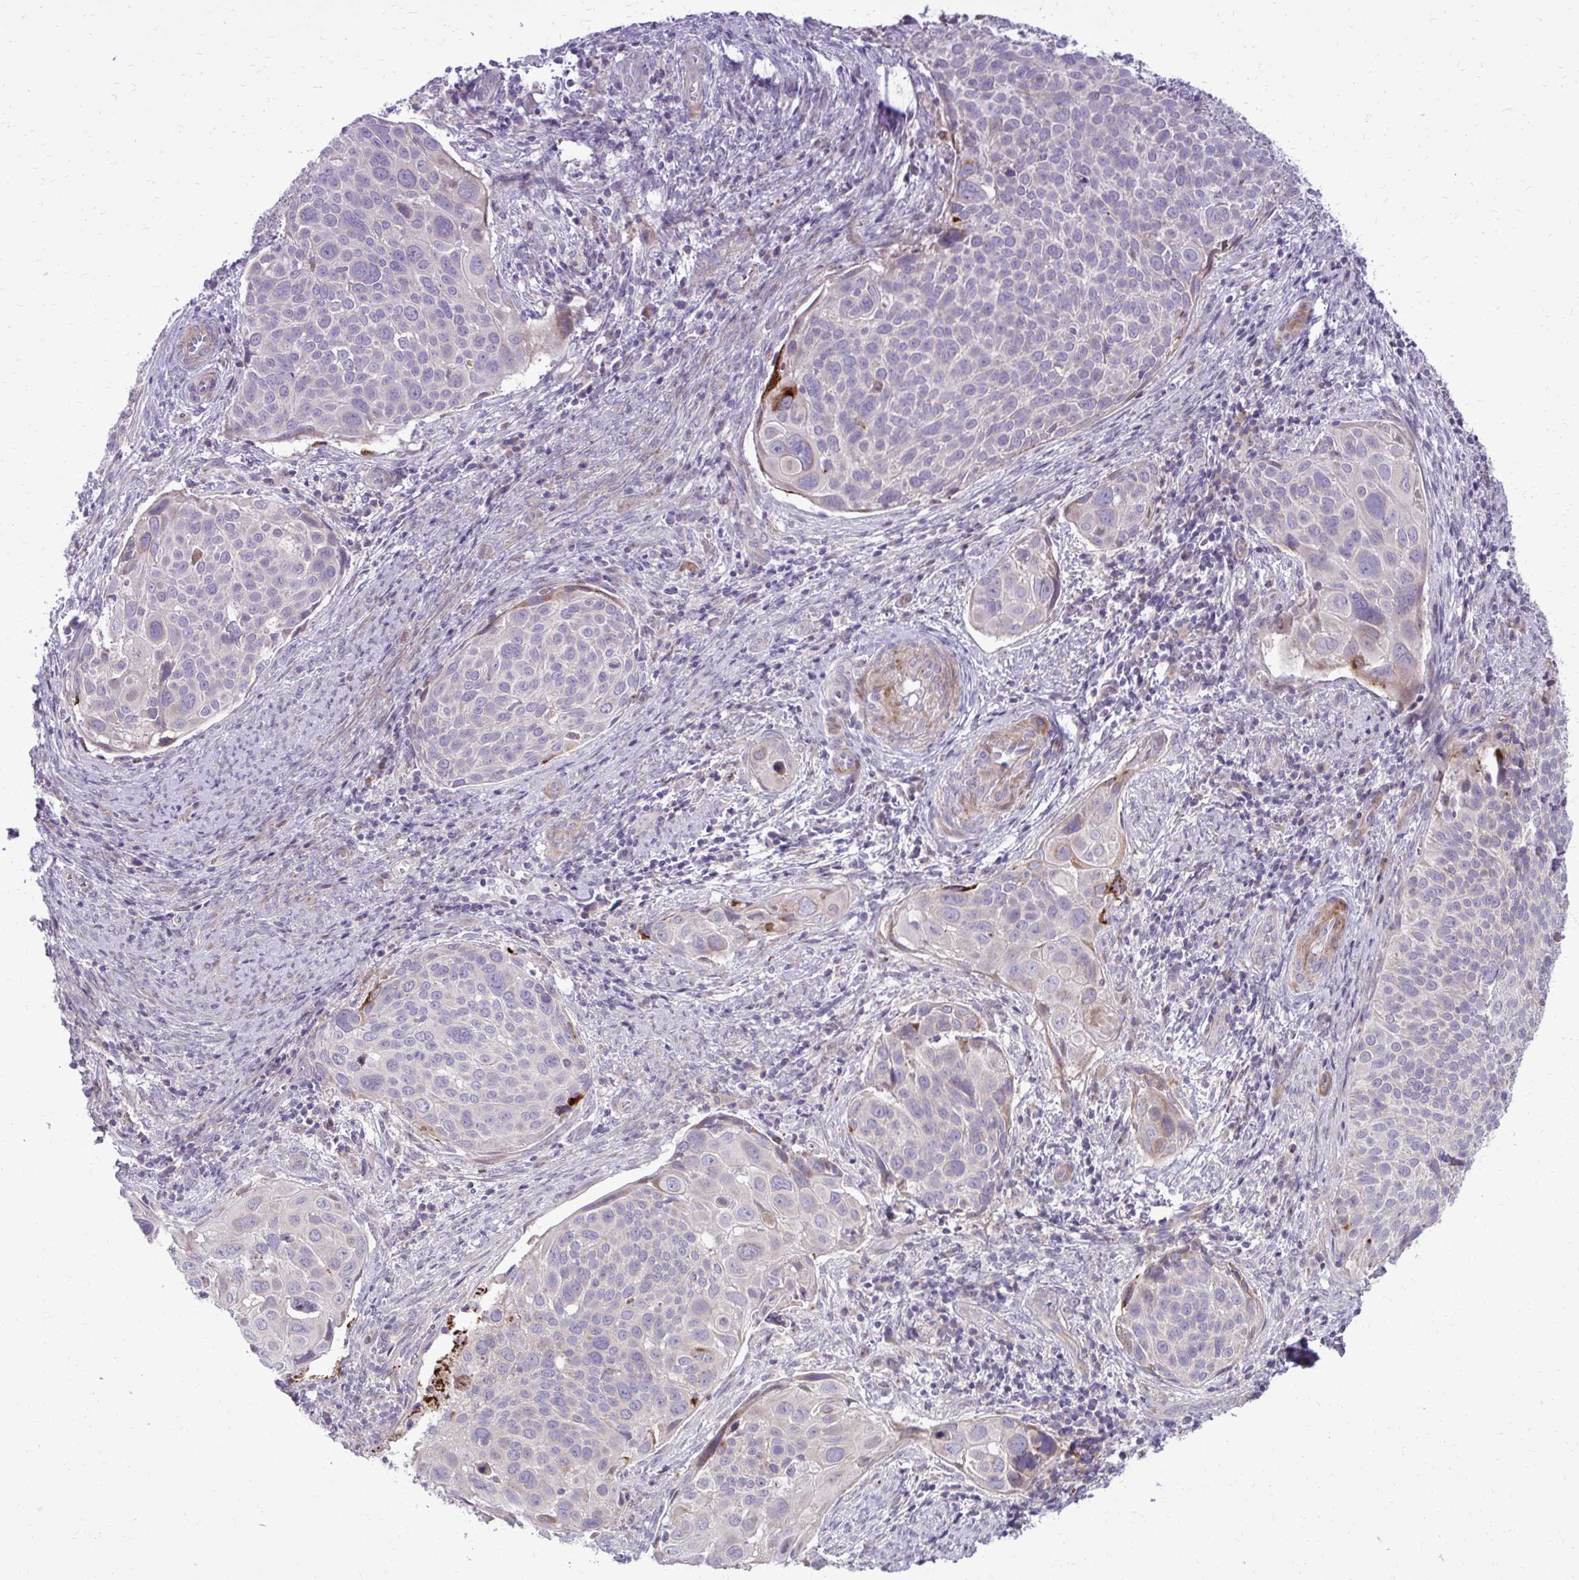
{"staining": {"intensity": "negative", "quantity": "none", "location": "none"}, "tissue": "cervical cancer", "cell_type": "Tumor cells", "image_type": "cancer", "snomed": [{"axis": "morphology", "description": "Squamous cell carcinoma, NOS"}, {"axis": "topography", "description": "Cervix"}], "caption": "Tumor cells are negative for brown protein staining in cervical squamous cell carcinoma.", "gene": "ABCC3", "patient": {"sex": "female", "age": 39}}